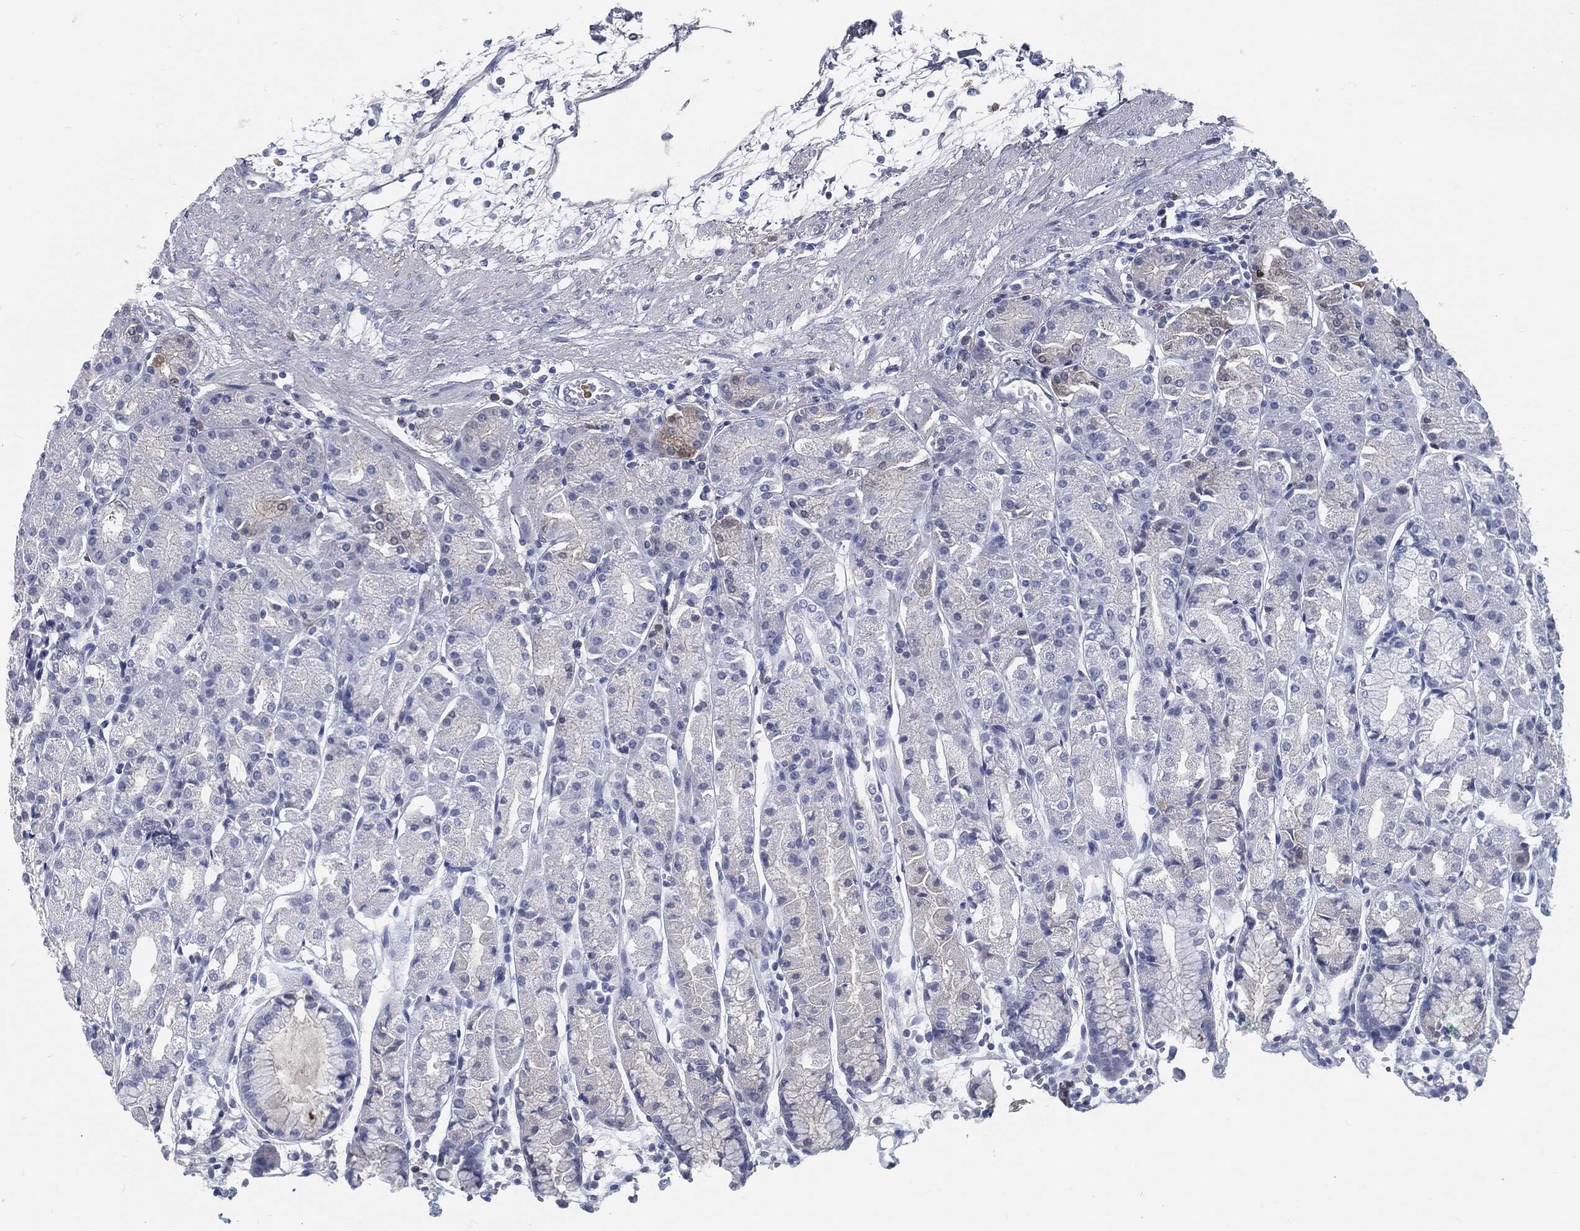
{"staining": {"intensity": "moderate", "quantity": "<25%", "location": "cytoplasmic/membranous"}, "tissue": "stomach", "cell_type": "Glandular cells", "image_type": "normal", "snomed": [{"axis": "morphology", "description": "Normal tissue, NOS"}, {"axis": "morphology", "description": "Adenocarcinoma, NOS"}, {"axis": "topography", "description": "Stomach"}], "caption": "Approximately <25% of glandular cells in unremarkable human stomach display moderate cytoplasmic/membranous protein positivity as visualized by brown immunohistochemical staining.", "gene": "MST1", "patient": {"sex": "female", "age": 81}}